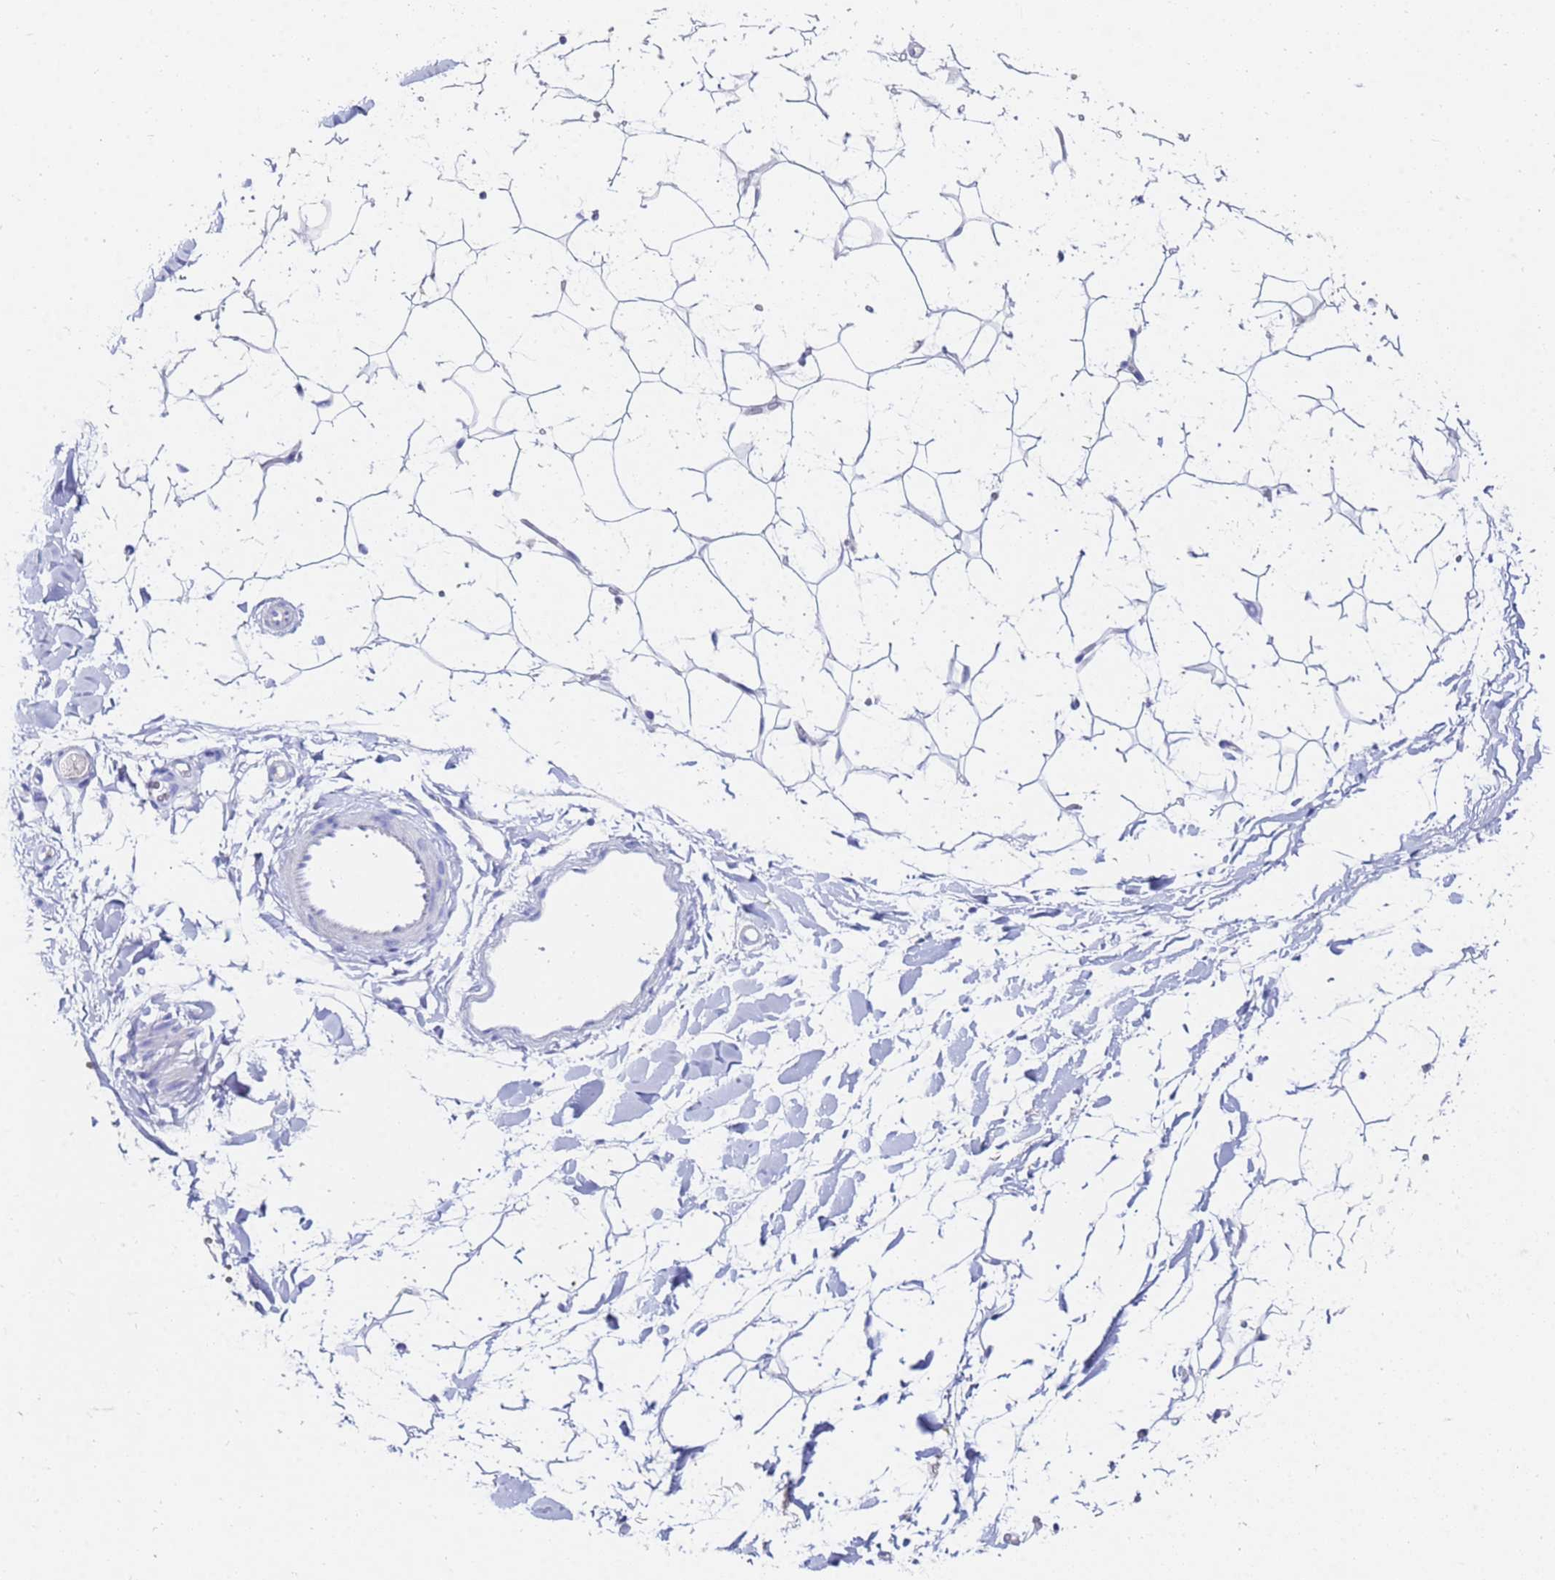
{"staining": {"intensity": "negative", "quantity": "none", "location": "none"}, "tissue": "adipose tissue", "cell_type": "Adipocytes", "image_type": "normal", "snomed": [{"axis": "morphology", "description": "Normal tissue, NOS"}, {"axis": "topography", "description": "Breast"}], "caption": "An IHC image of unremarkable adipose tissue is shown. There is no staining in adipocytes of adipose tissue. (Stains: DAB IHC with hematoxylin counter stain, Microscopy: brightfield microscopy at high magnification).", "gene": "C2orf72", "patient": {"sex": "female", "age": 26}}